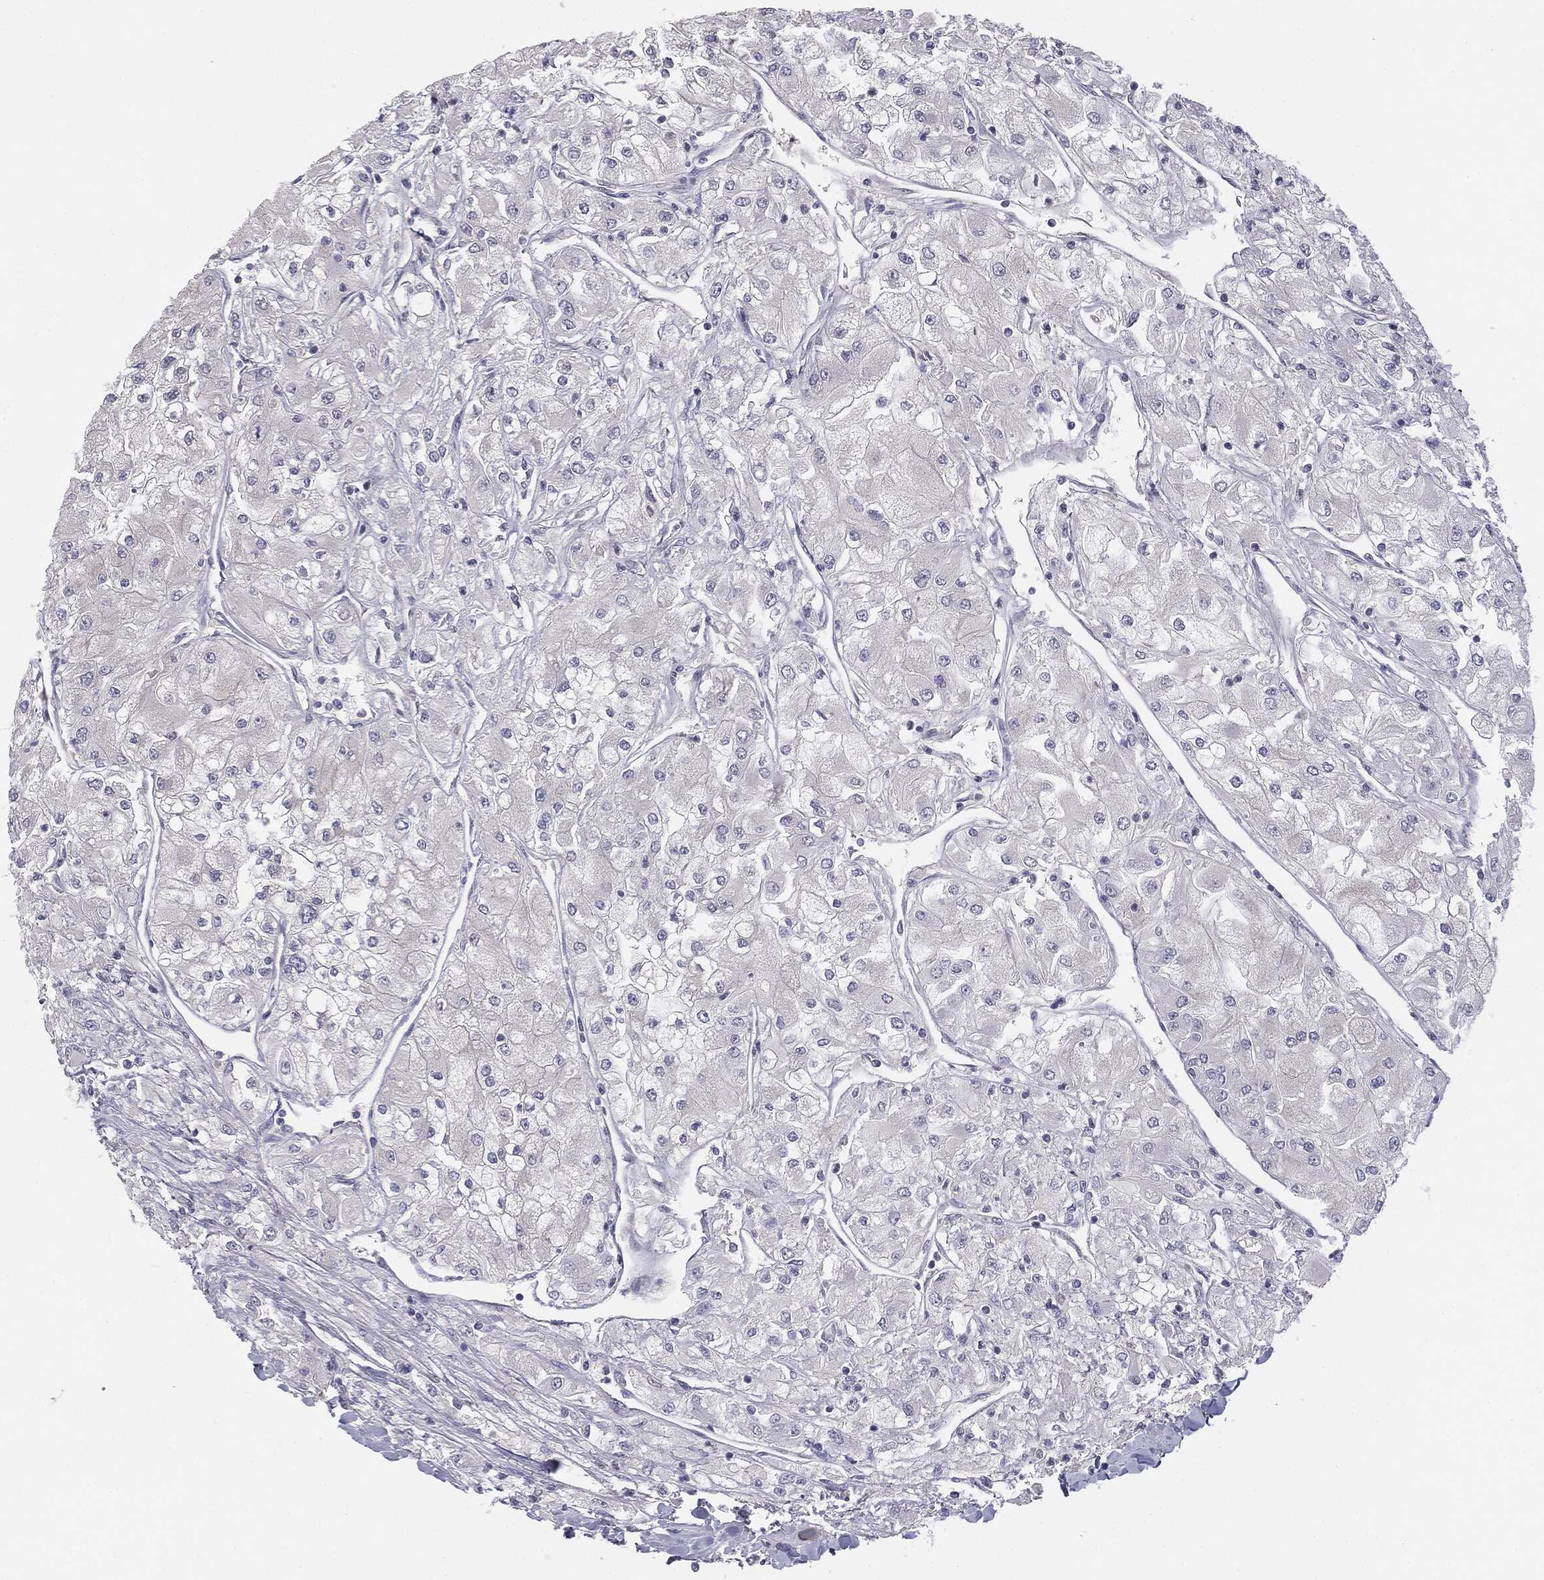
{"staining": {"intensity": "negative", "quantity": "none", "location": "none"}, "tissue": "renal cancer", "cell_type": "Tumor cells", "image_type": "cancer", "snomed": [{"axis": "morphology", "description": "Adenocarcinoma, NOS"}, {"axis": "topography", "description": "Kidney"}], "caption": "The immunohistochemistry image has no significant positivity in tumor cells of renal cancer (adenocarcinoma) tissue. (Stains: DAB IHC with hematoxylin counter stain, Microscopy: brightfield microscopy at high magnification).", "gene": "MUC1", "patient": {"sex": "male", "age": 80}}